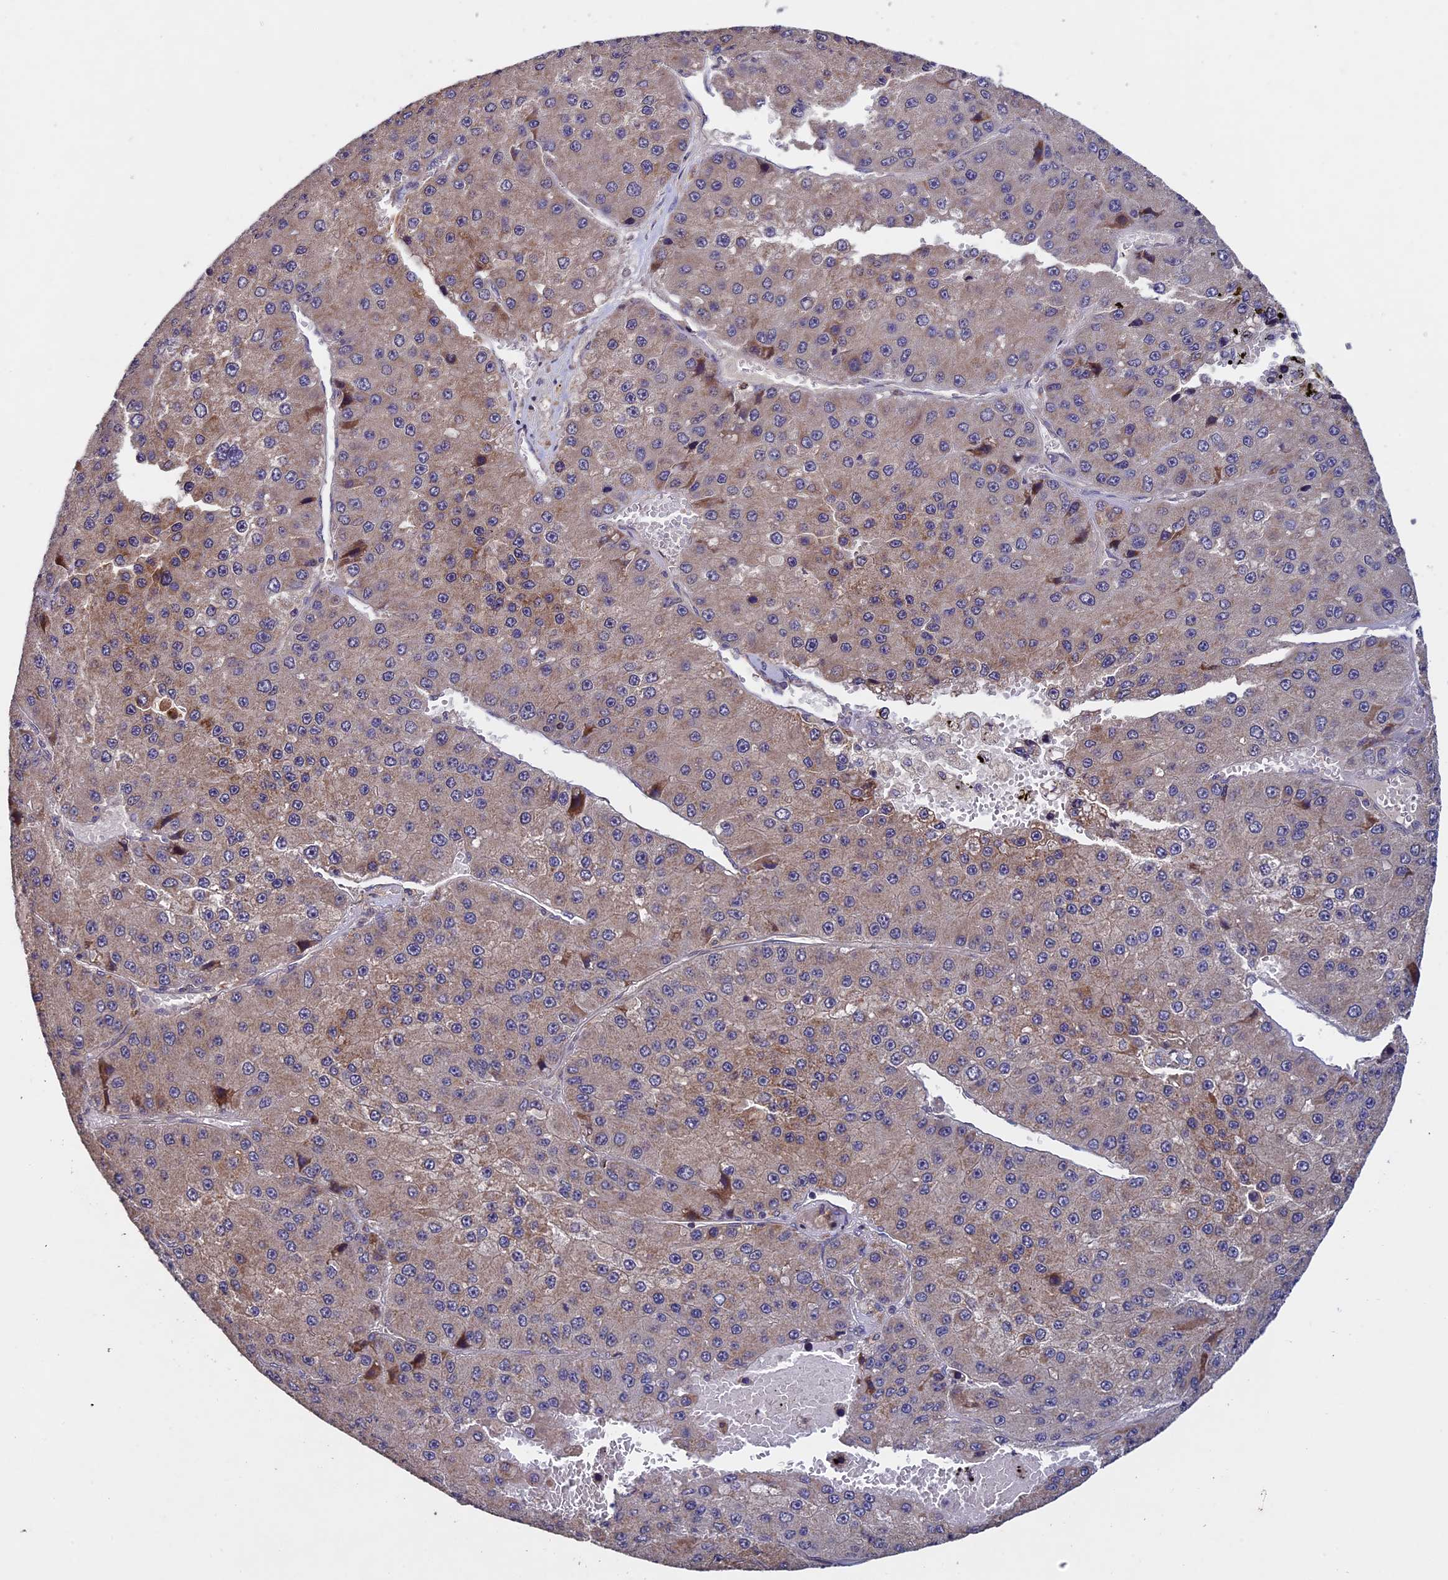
{"staining": {"intensity": "weak", "quantity": "<25%", "location": "cytoplasmic/membranous"}, "tissue": "liver cancer", "cell_type": "Tumor cells", "image_type": "cancer", "snomed": [{"axis": "morphology", "description": "Carcinoma, Hepatocellular, NOS"}, {"axis": "topography", "description": "Liver"}], "caption": "Hepatocellular carcinoma (liver) was stained to show a protein in brown. There is no significant positivity in tumor cells. Nuclei are stained in blue.", "gene": "RNF17", "patient": {"sex": "female", "age": 73}}